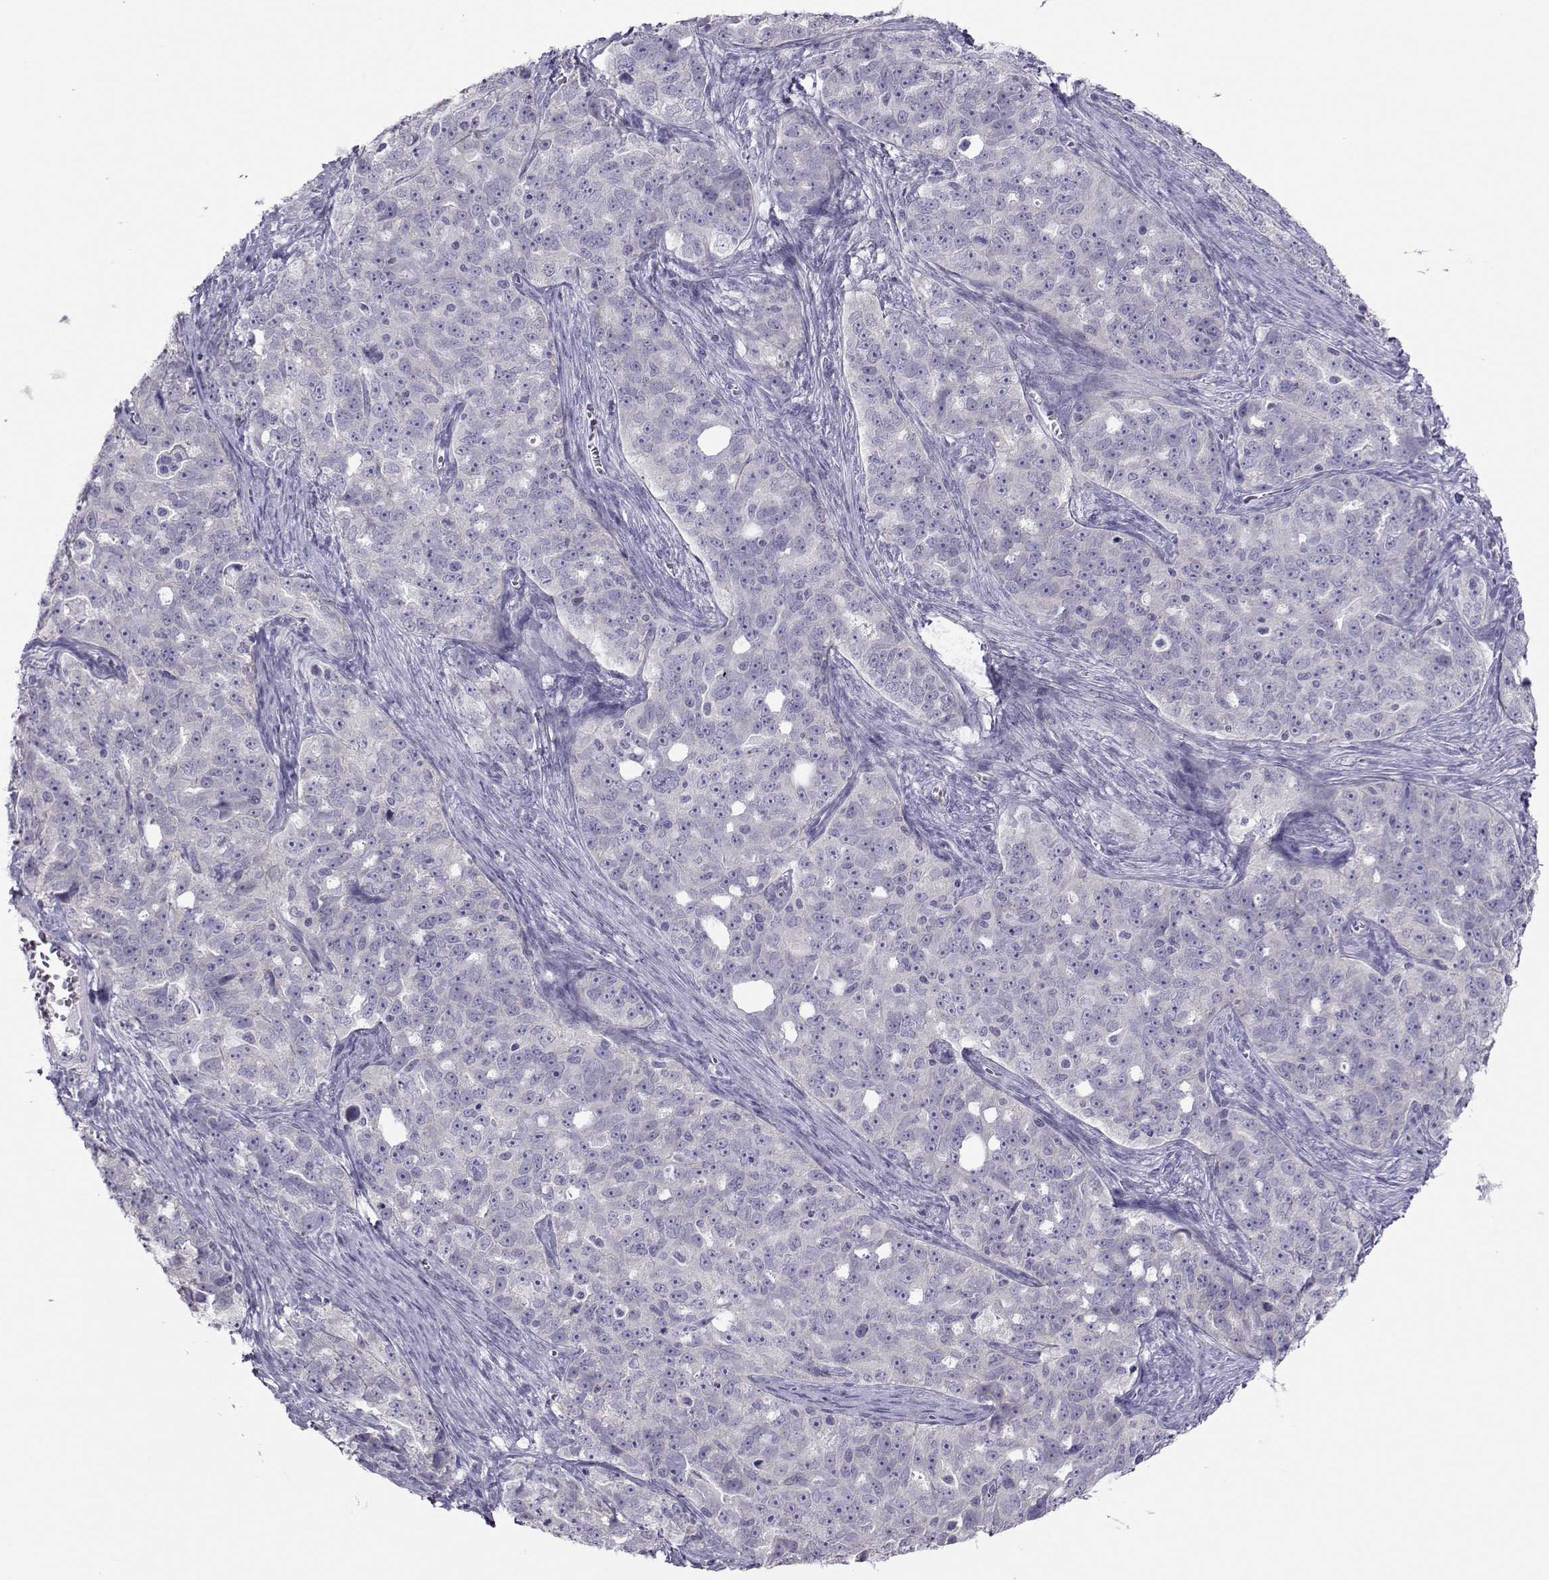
{"staining": {"intensity": "negative", "quantity": "none", "location": "none"}, "tissue": "ovarian cancer", "cell_type": "Tumor cells", "image_type": "cancer", "snomed": [{"axis": "morphology", "description": "Cystadenocarcinoma, serous, NOS"}, {"axis": "topography", "description": "Ovary"}], "caption": "This micrograph is of ovarian cancer stained with immunohistochemistry to label a protein in brown with the nuclei are counter-stained blue. There is no staining in tumor cells.", "gene": "TRPM7", "patient": {"sex": "female", "age": 51}}